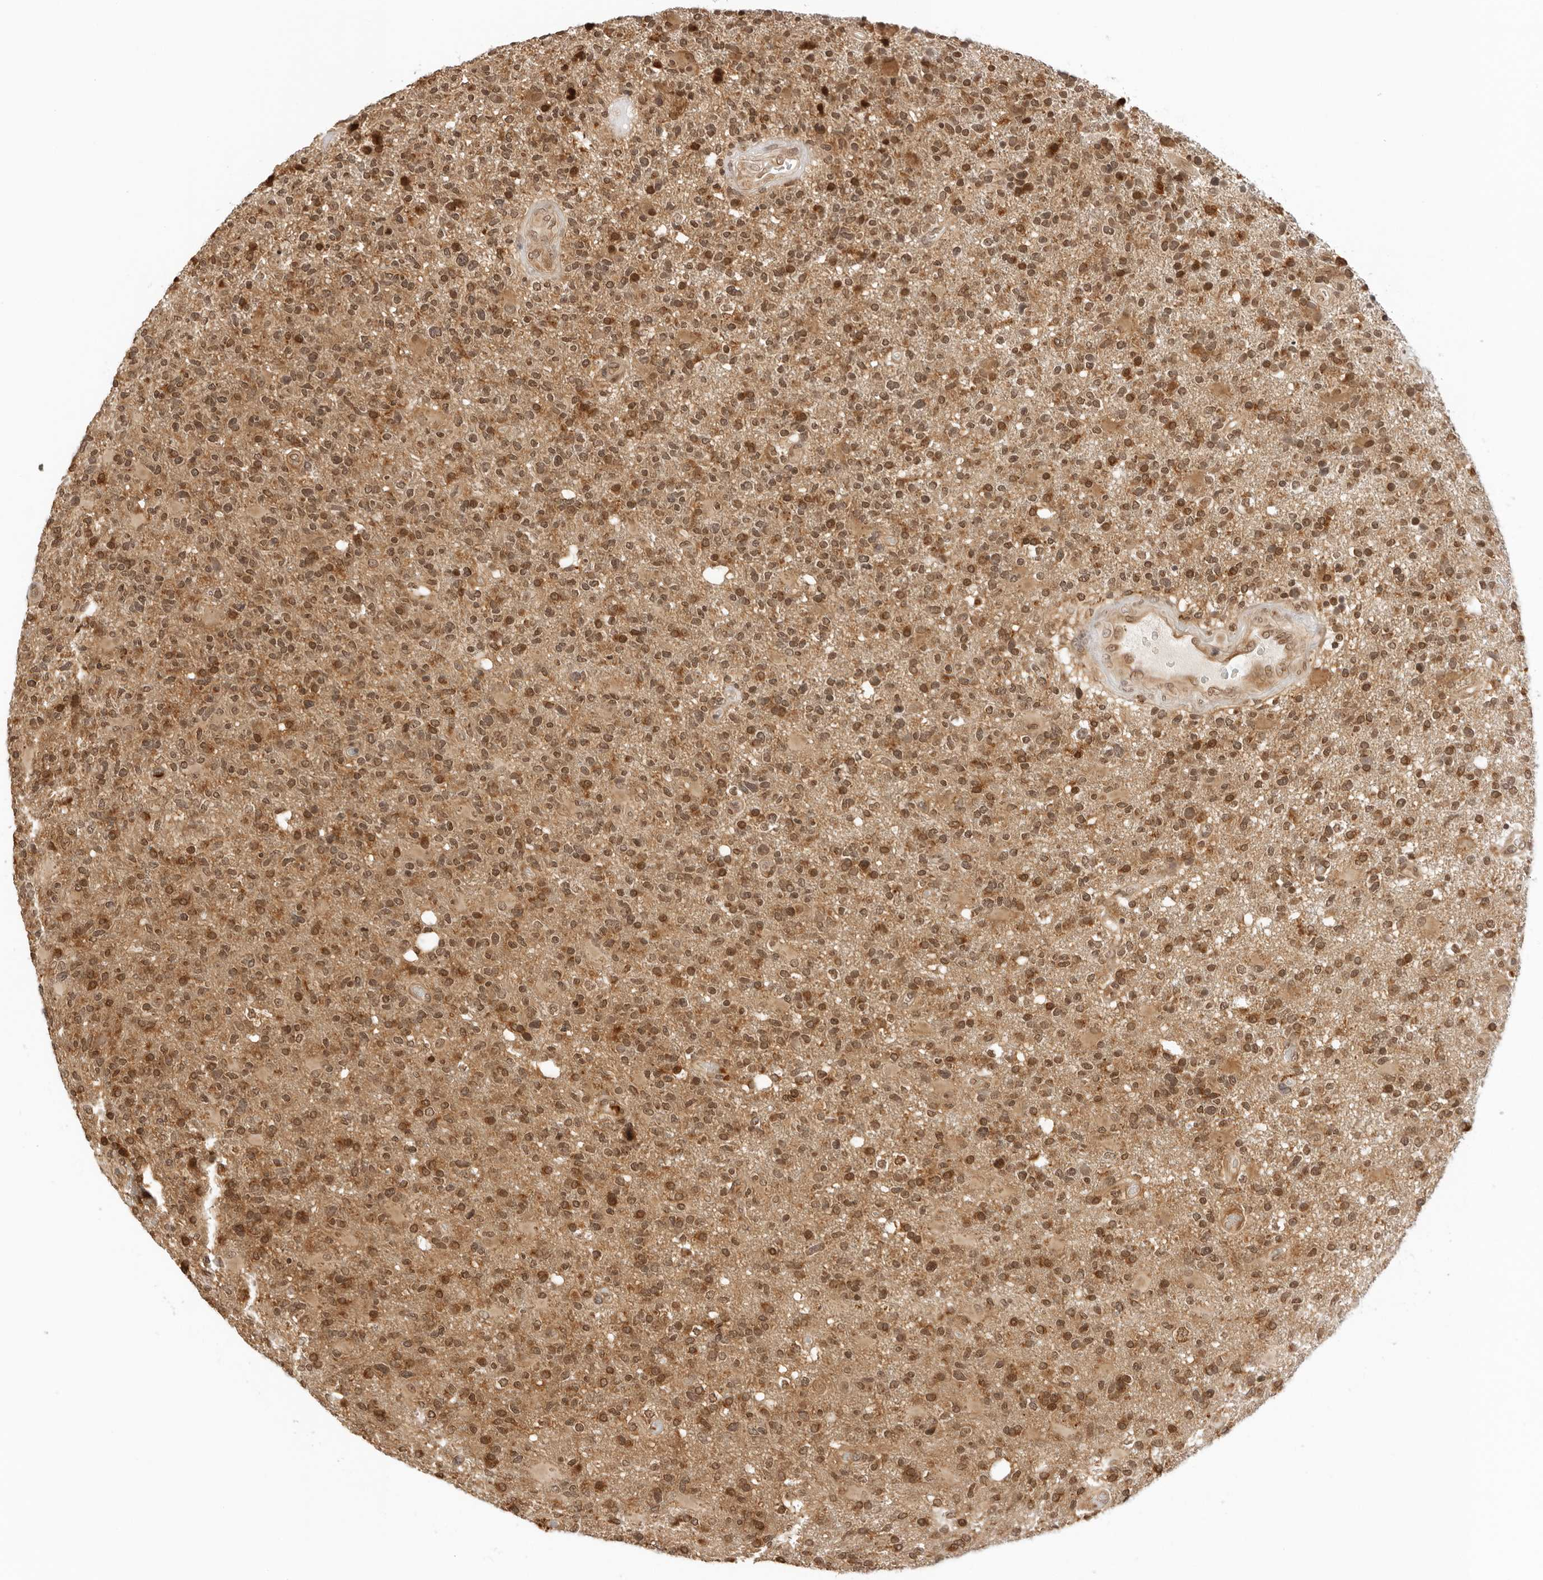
{"staining": {"intensity": "moderate", "quantity": ">75%", "location": "cytoplasmic/membranous,nuclear"}, "tissue": "glioma", "cell_type": "Tumor cells", "image_type": "cancer", "snomed": [{"axis": "morphology", "description": "Glioma, malignant, High grade"}, {"axis": "topography", "description": "Brain"}], "caption": "DAB (3,3'-diaminobenzidine) immunohistochemical staining of human high-grade glioma (malignant) displays moderate cytoplasmic/membranous and nuclear protein staining in approximately >75% of tumor cells.", "gene": "RC3H1", "patient": {"sex": "male", "age": 72}}